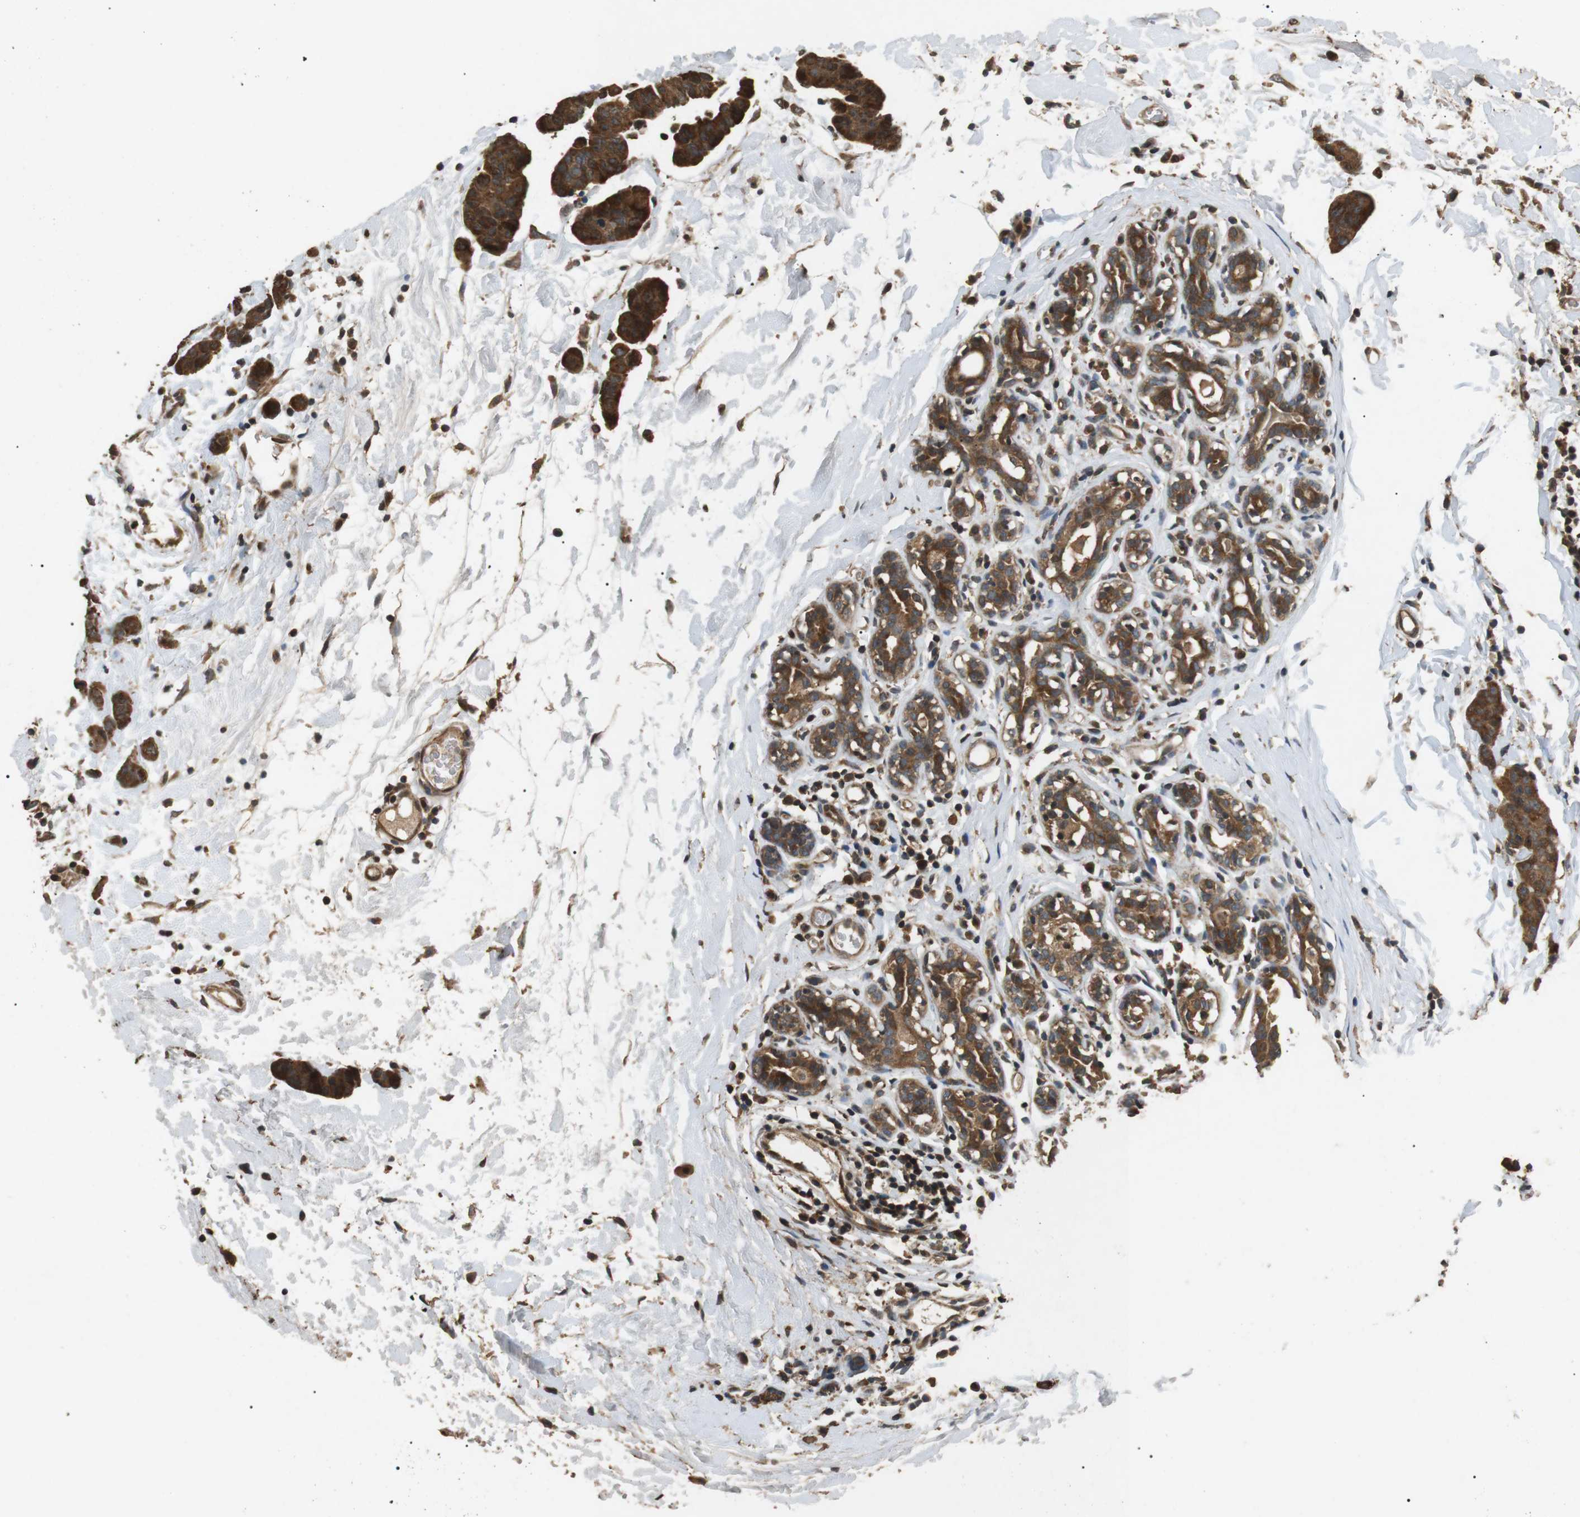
{"staining": {"intensity": "moderate", "quantity": ">75%", "location": "cytoplasmic/membranous"}, "tissue": "breast cancer", "cell_type": "Tumor cells", "image_type": "cancer", "snomed": [{"axis": "morphology", "description": "Normal tissue, NOS"}, {"axis": "morphology", "description": "Duct carcinoma"}, {"axis": "topography", "description": "Breast"}], "caption": "Protein staining by immunohistochemistry (IHC) demonstrates moderate cytoplasmic/membranous staining in approximately >75% of tumor cells in breast cancer.", "gene": "TBC1D15", "patient": {"sex": "female", "age": 40}}